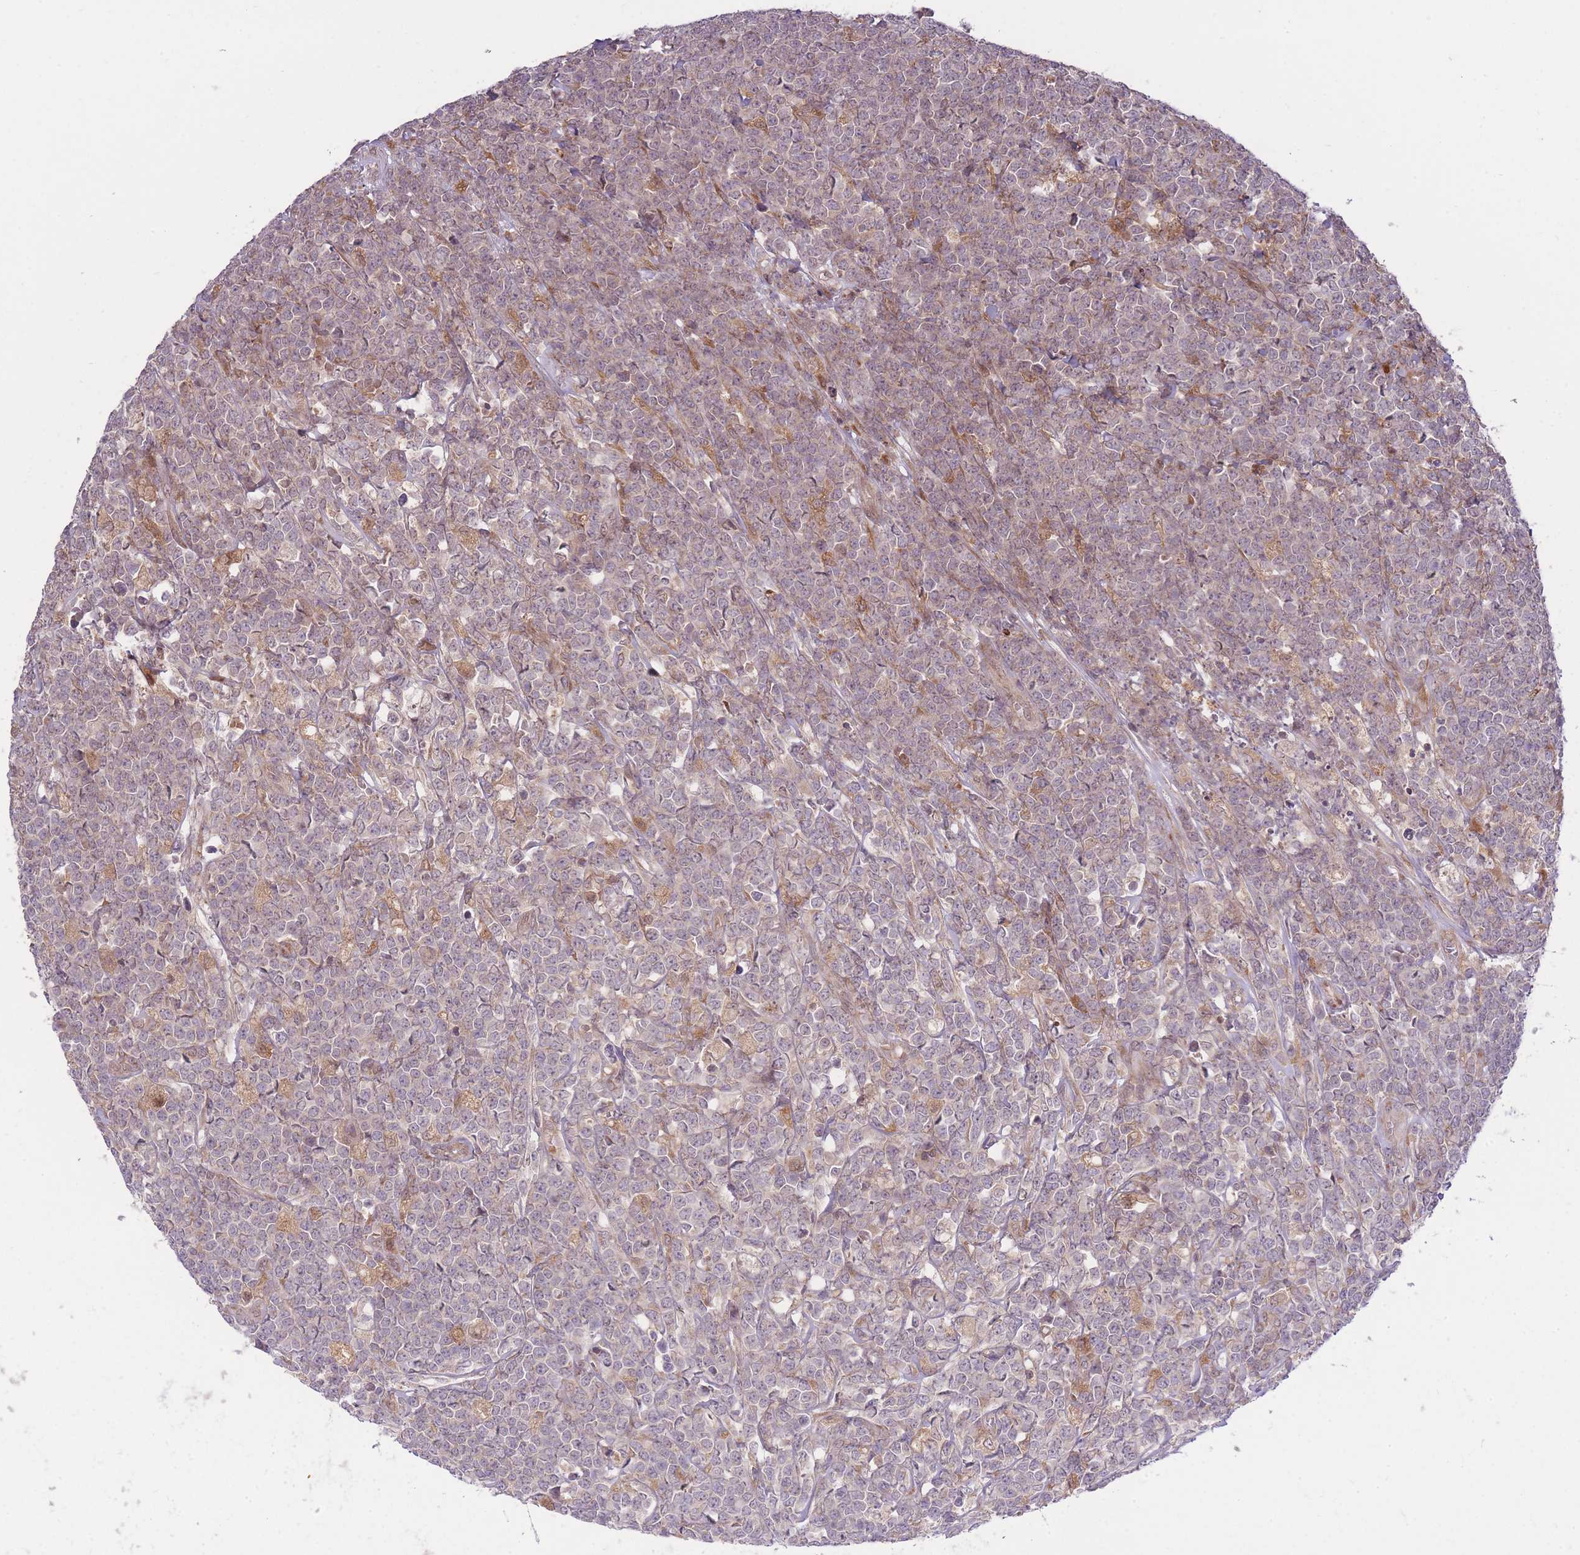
{"staining": {"intensity": "negative", "quantity": "none", "location": "none"}, "tissue": "lymphoma", "cell_type": "Tumor cells", "image_type": "cancer", "snomed": [{"axis": "morphology", "description": "Malignant lymphoma, non-Hodgkin's type, High grade"}, {"axis": "topography", "description": "Small intestine"}], "caption": "Protein analysis of lymphoma demonstrates no significant positivity in tumor cells.", "gene": "ZNF391", "patient": {"sex": "male", "age": 8}}